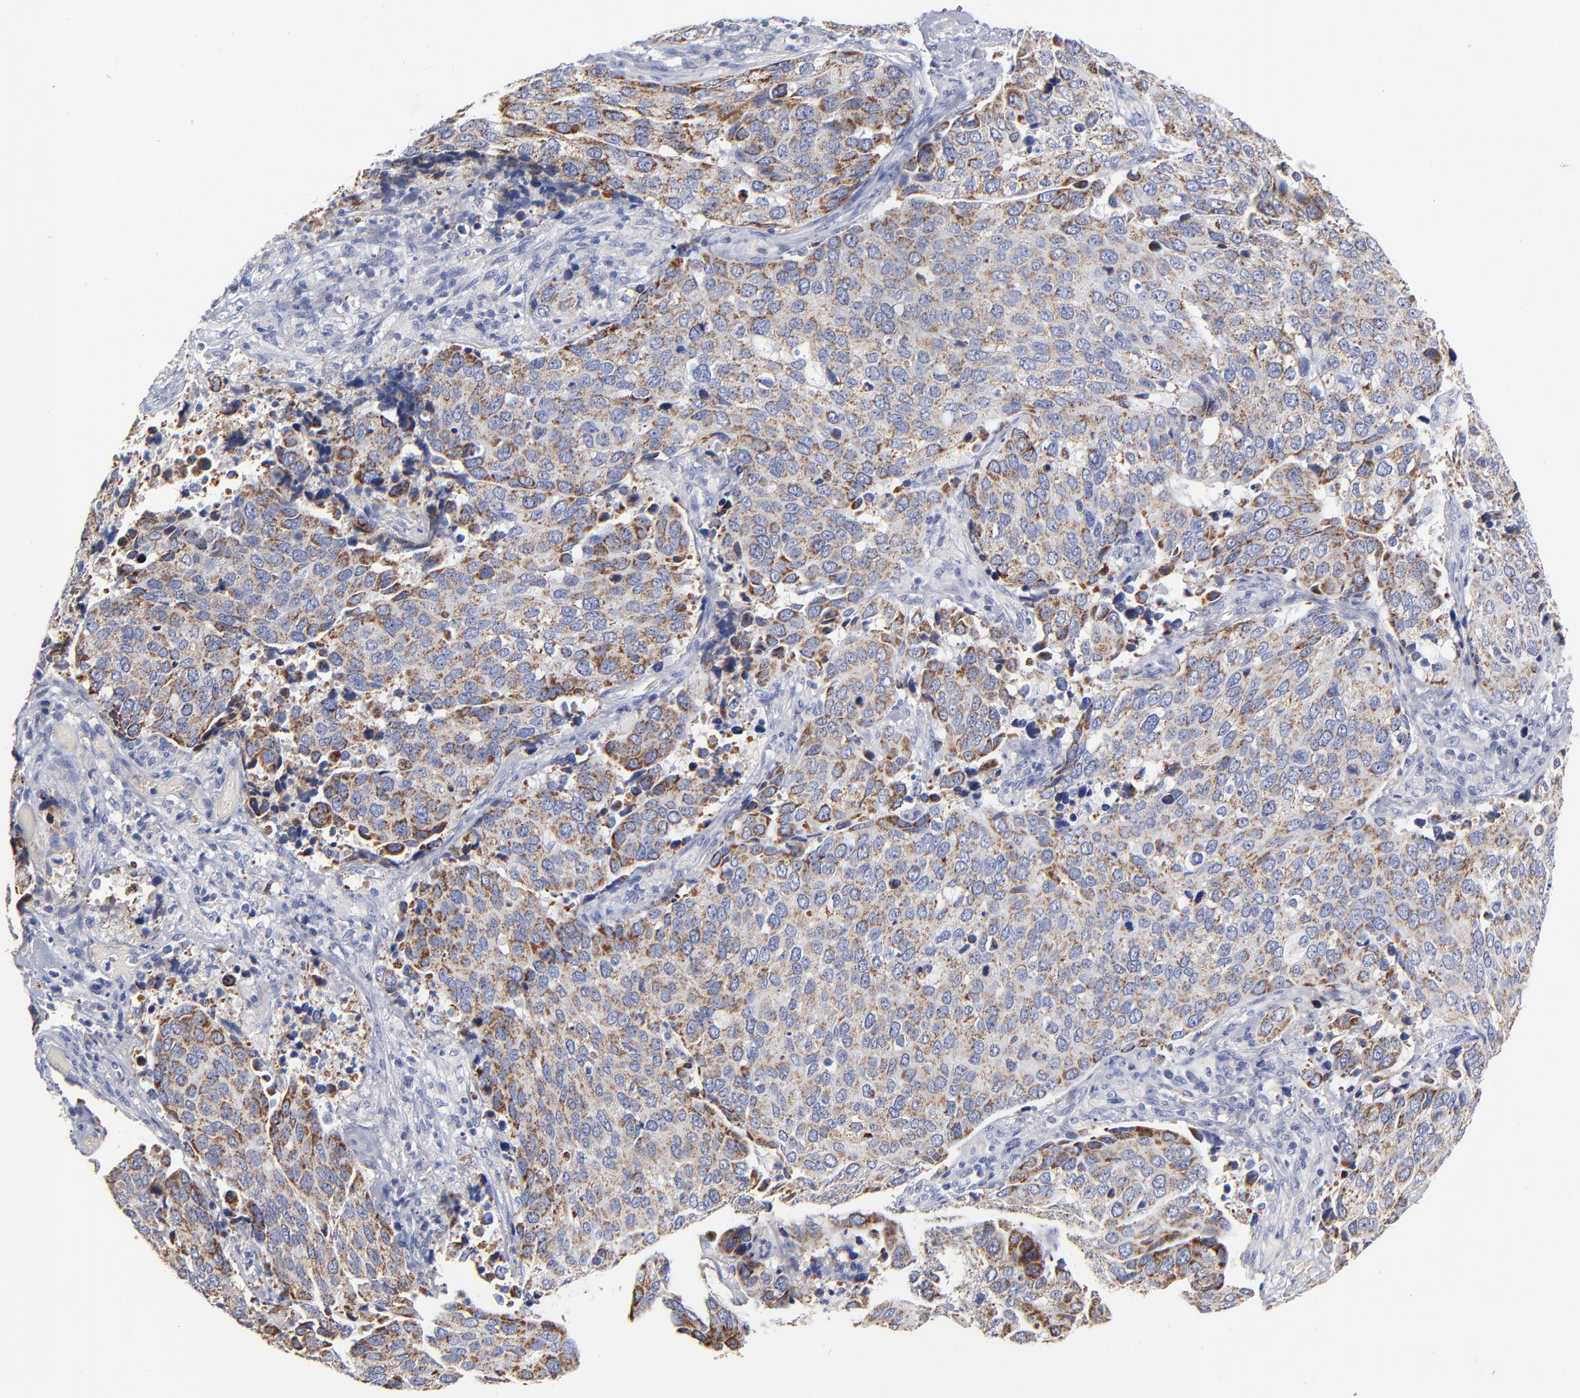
{"staining": {"intensity": "moderate", "quantity": ">75%", "location": "cytoplasmic/membranous"}, "tissue": "cervical cancer", "cell_type": "Tumor cells", "image_type": "cancer", "snomed": [{"axis": "morphology", "description": "Squamous cell carcinoma, NOS"}, {"axis": "topography", "description": "Cervix"}], "caption": "There is medium levels of moderate cytoplasmic/membranous positivity in tumor cells of cervical cancer (squamous cell carcinoma), as demonstrated by immunohistochemical staining (brown color).", "gene": "PTP4A1", "patient": {"sex": "female", "age": 54}}